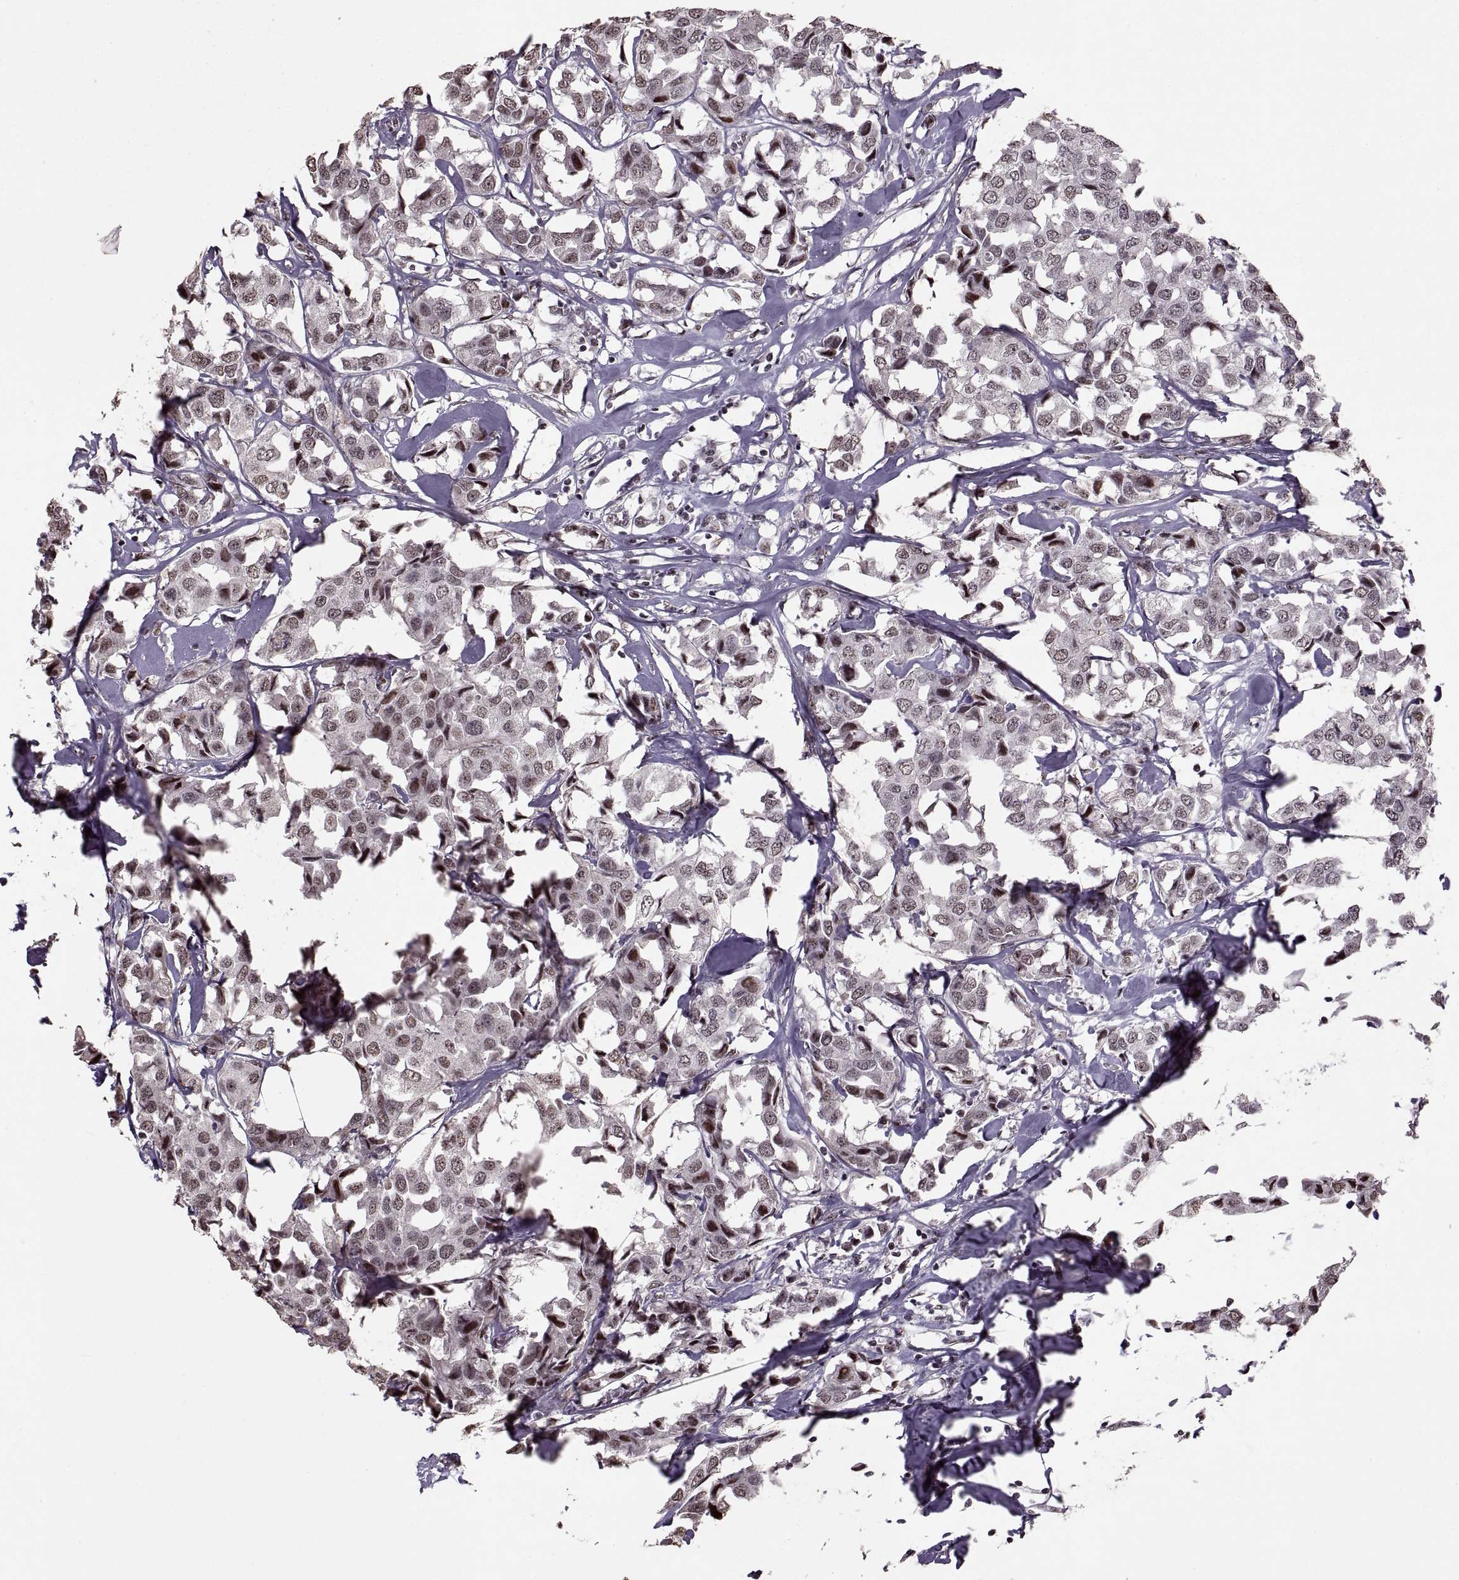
{"staining": {"intensity": "moderate", "quantity": "<25%", "location": "nuclear"}, "tissue": "breast cancer", "cell_type": "Tumor cells", "image_type": "cancer", "snomed": [{"axis": "morphology", "description": "Duct carcinoma"}, {"axis": "topography", "description": "Breast"}], "caption": "Tumor cells display low levels of moderate nuclear positivity in about <25% of cells in human breast invasive ductal carcinoma.", "gene": "PALS1", "patient": {"sex": "female", "age": 80}}